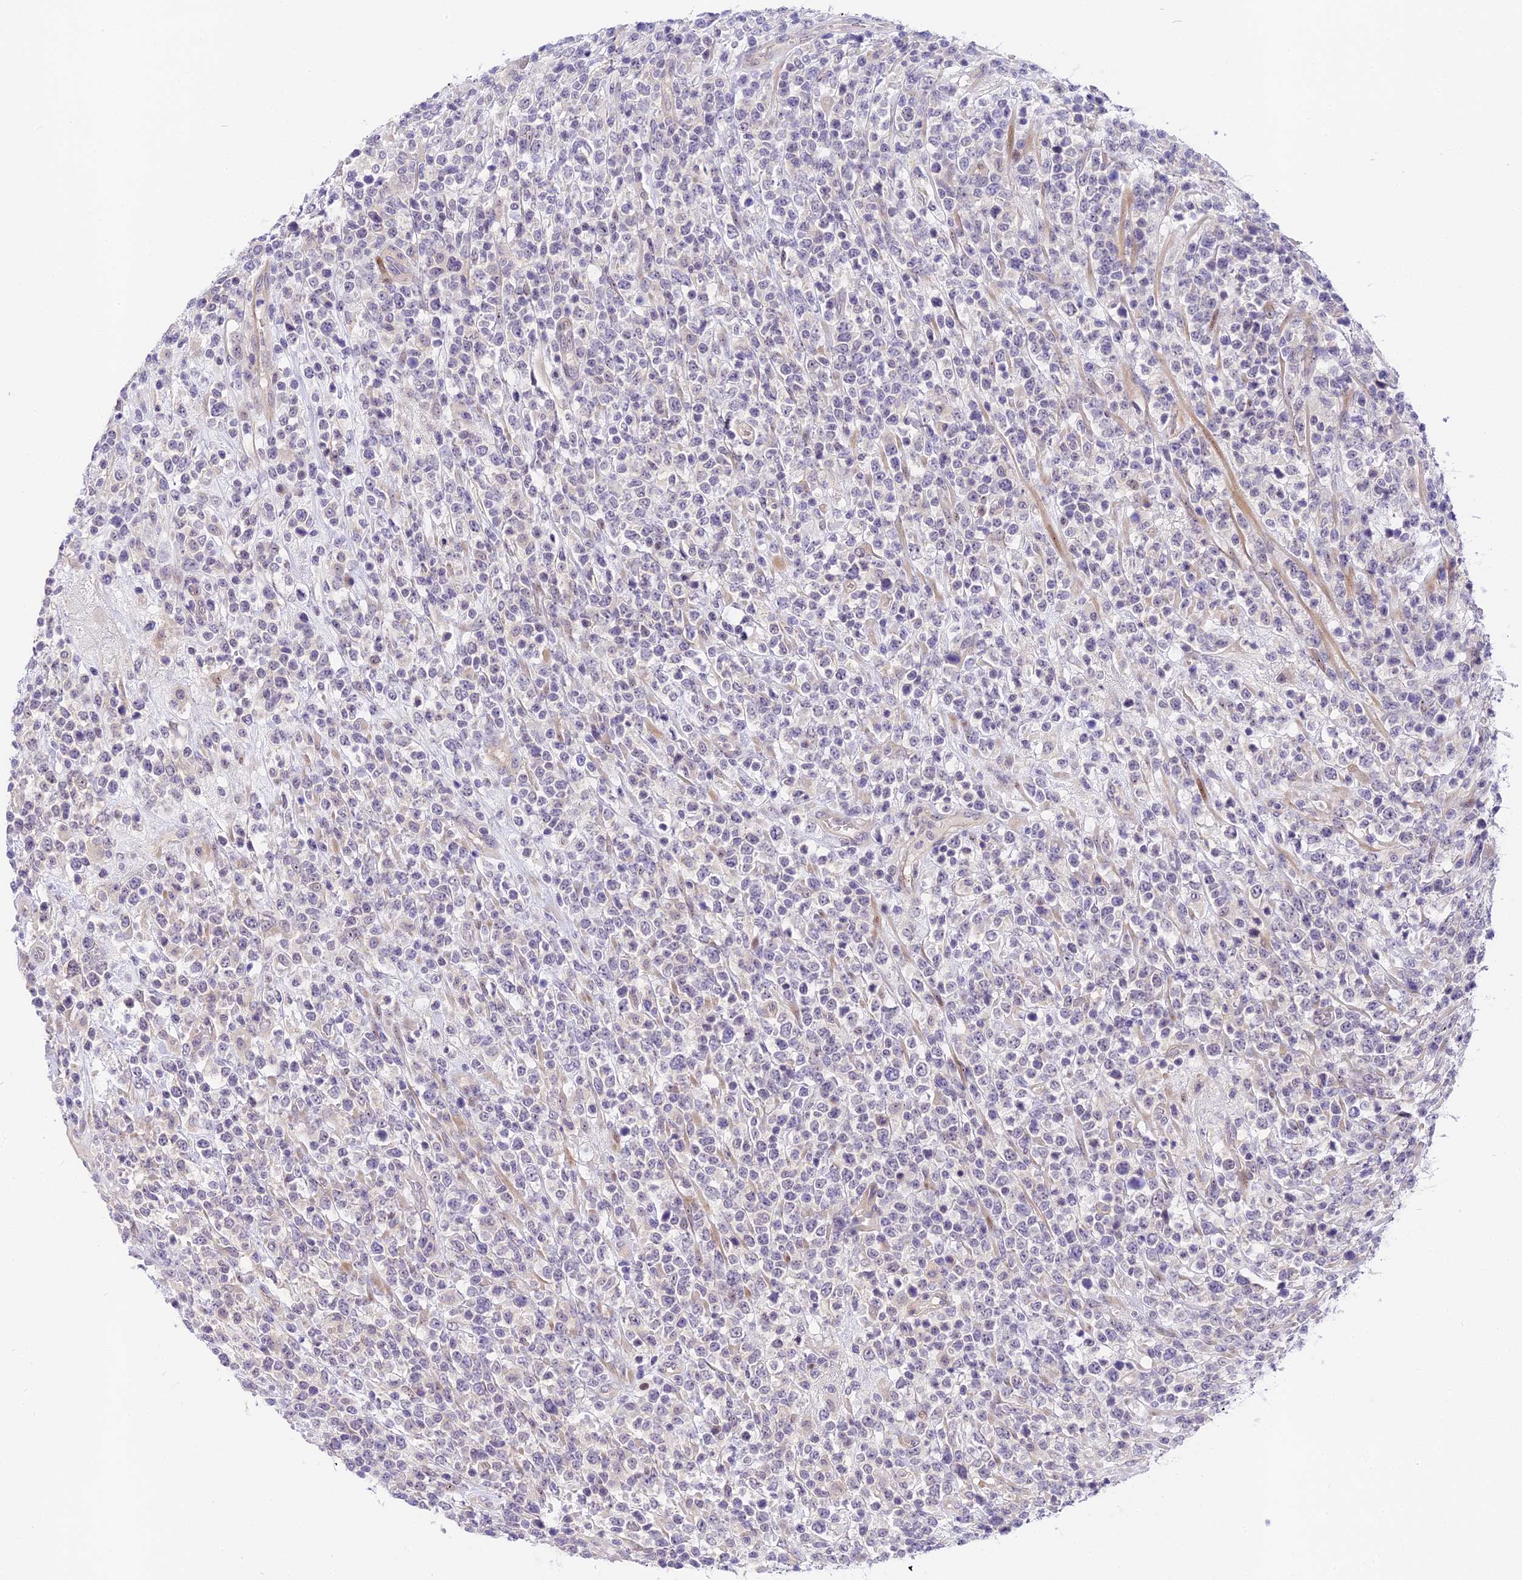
{"staining": {"intensity": "negative", "quantity": "none", "location": "none"}, "tissue": "lymphoma", "cell_type": "Tumor cells", "image_type": "cancer", "snomed": [{"axis": "morphology", "description": "Malignant lymphoma, non-Hodgkin's type, High grade"}, {"axis": "topography", "description": "Colon"}], "caption": "Tumor cells show no significant protein positivity in high-grade malignant lymphoma, non-Hodgkin's type.", "gene": "MIDN", "patient": {"sex": "female", "age": 53}}